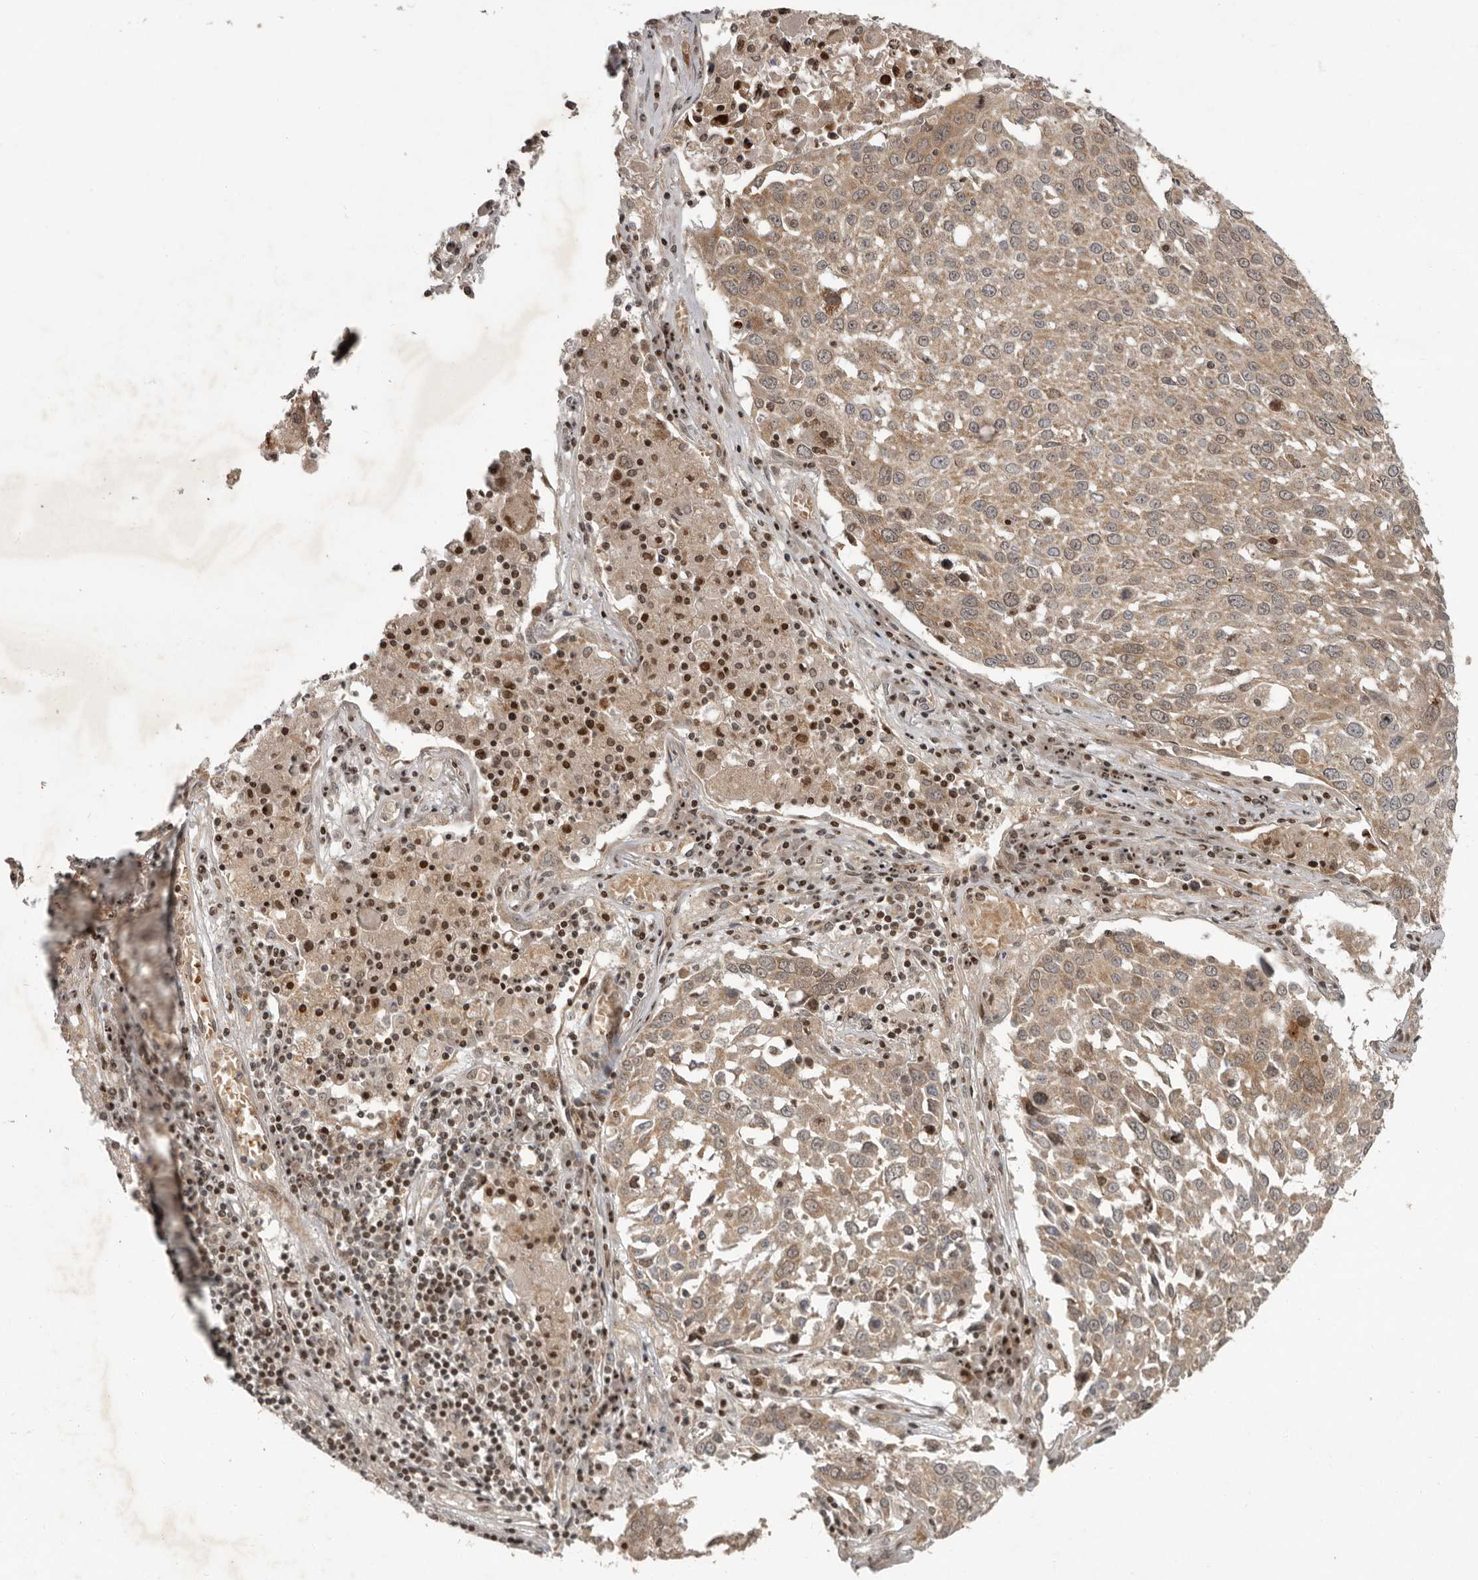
{"staining": {"intensity": "moderate", "quantity": ">75%", "location": "cytoplasmic/membranous,nuclear"}, "tissue": "lung cancer", "cell_type": "Tumor cells", "image_type": "cancer", "snomed": [{"axis": "morphology", "description": "Squamous cell carcinoma, NOS"}, {"axis": "topography", "description": "Lung"}], "caption": "IHC (DAB) staining of human lung squamous cell carcinoma displays moderate cytoplasmic/membranous and nuclear protein positivity in about >75% of tumor cells.", "gene": "RABIF", "patient": {"sex": "male", "age": 65}}